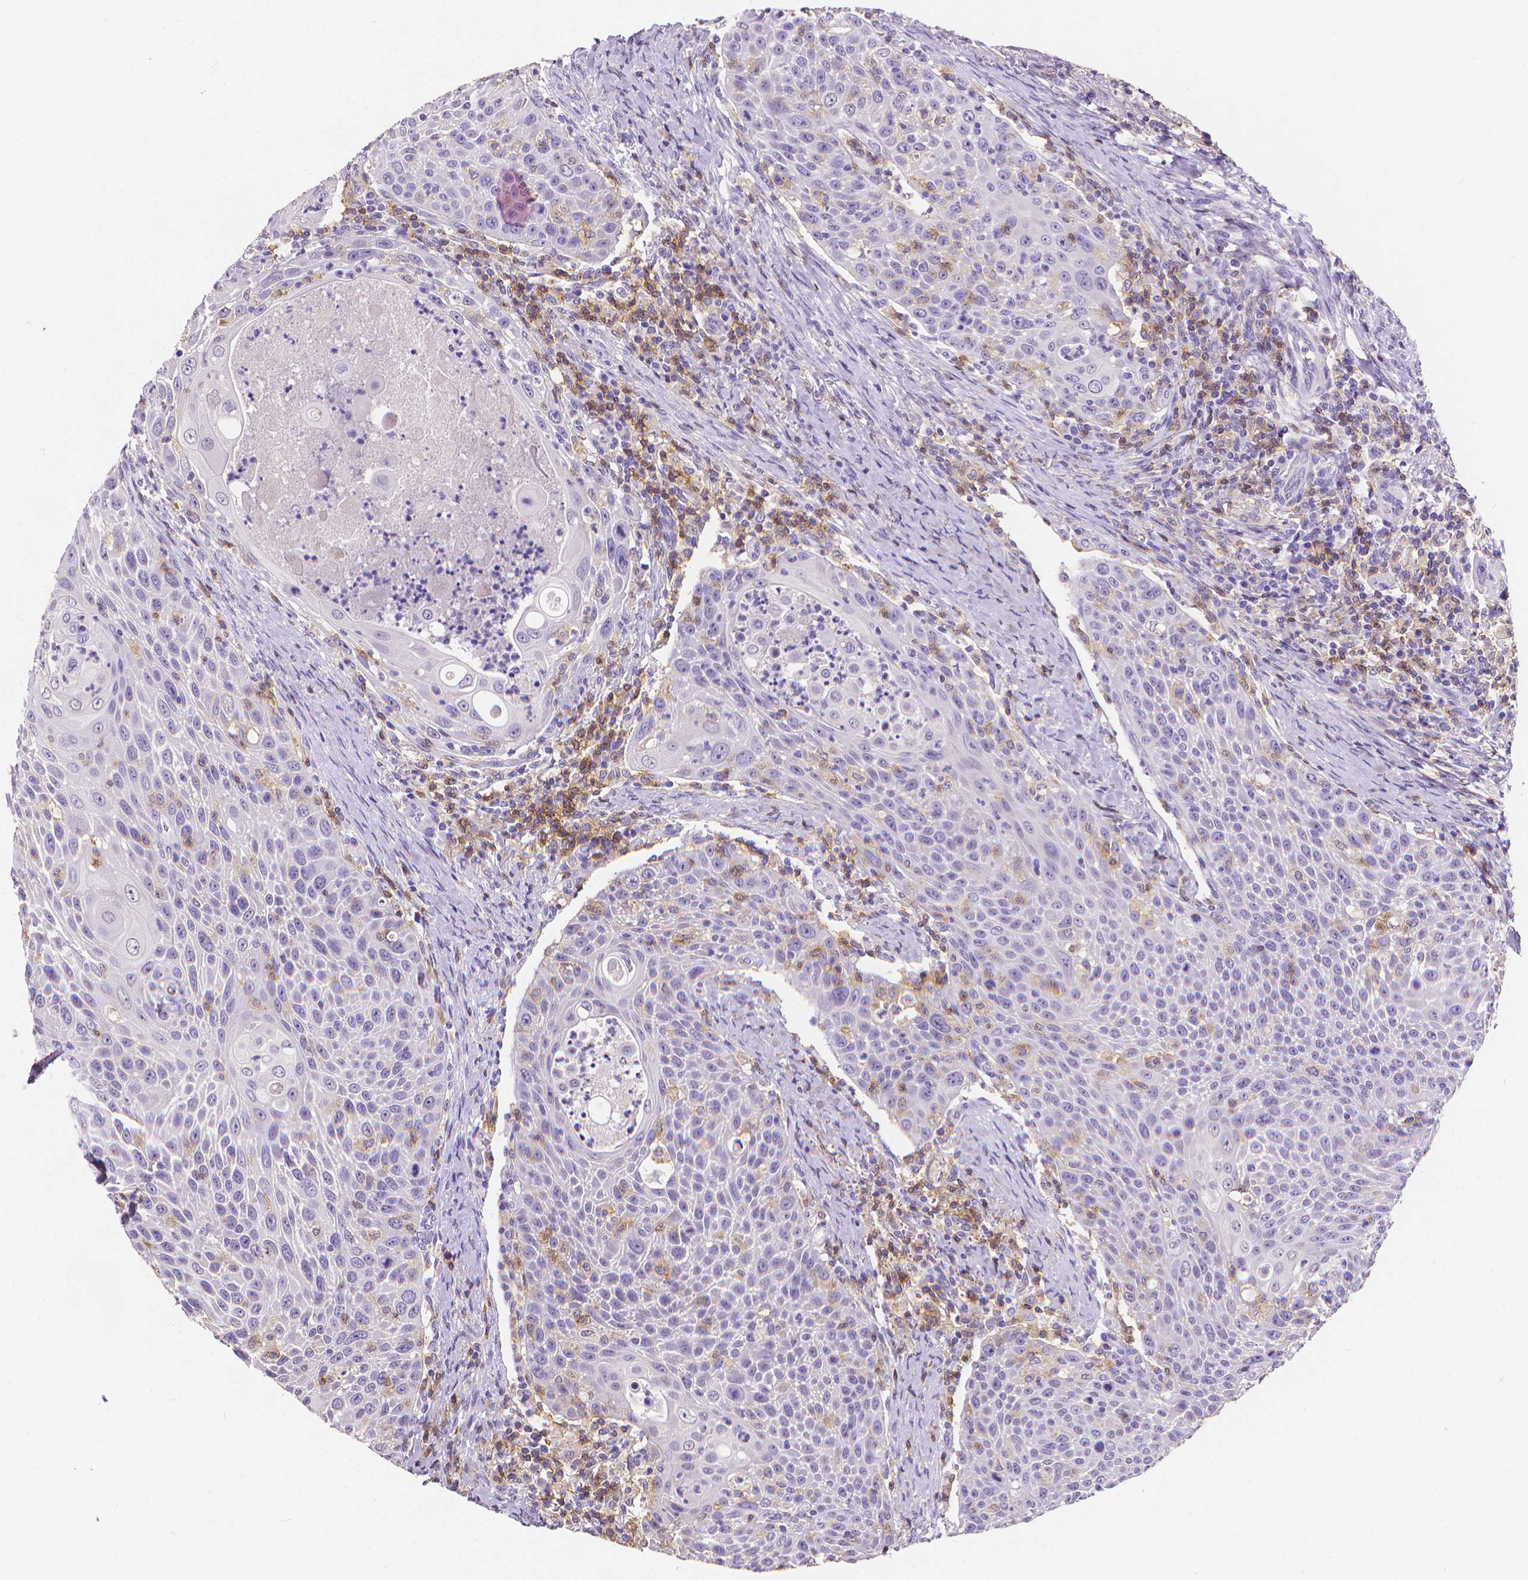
{"staining": {"intensity": "negative", "quantity": "none", "location": "none"}, "tissue": "head and neck cancer", "cell_type": "Tumor cells", "image_type": "cancer", "snomed": [{"axis": "morphology", "description": "Squamous cell carcinoma, NOS"}, {"axis": "topography", "description": "Head-Neck"}], "caption": "Protein analysis of head and neck cancer (squamous cell carcinoma) demonstrates no significant expression in tumor cells. The staining is performed using DAB (3,3'-diaminobenzidine) brown chromogen with nuclei counter-stained in using hematoxylin.", "gene": "CD4", "patient": {"sex": "male", "age": 69}}